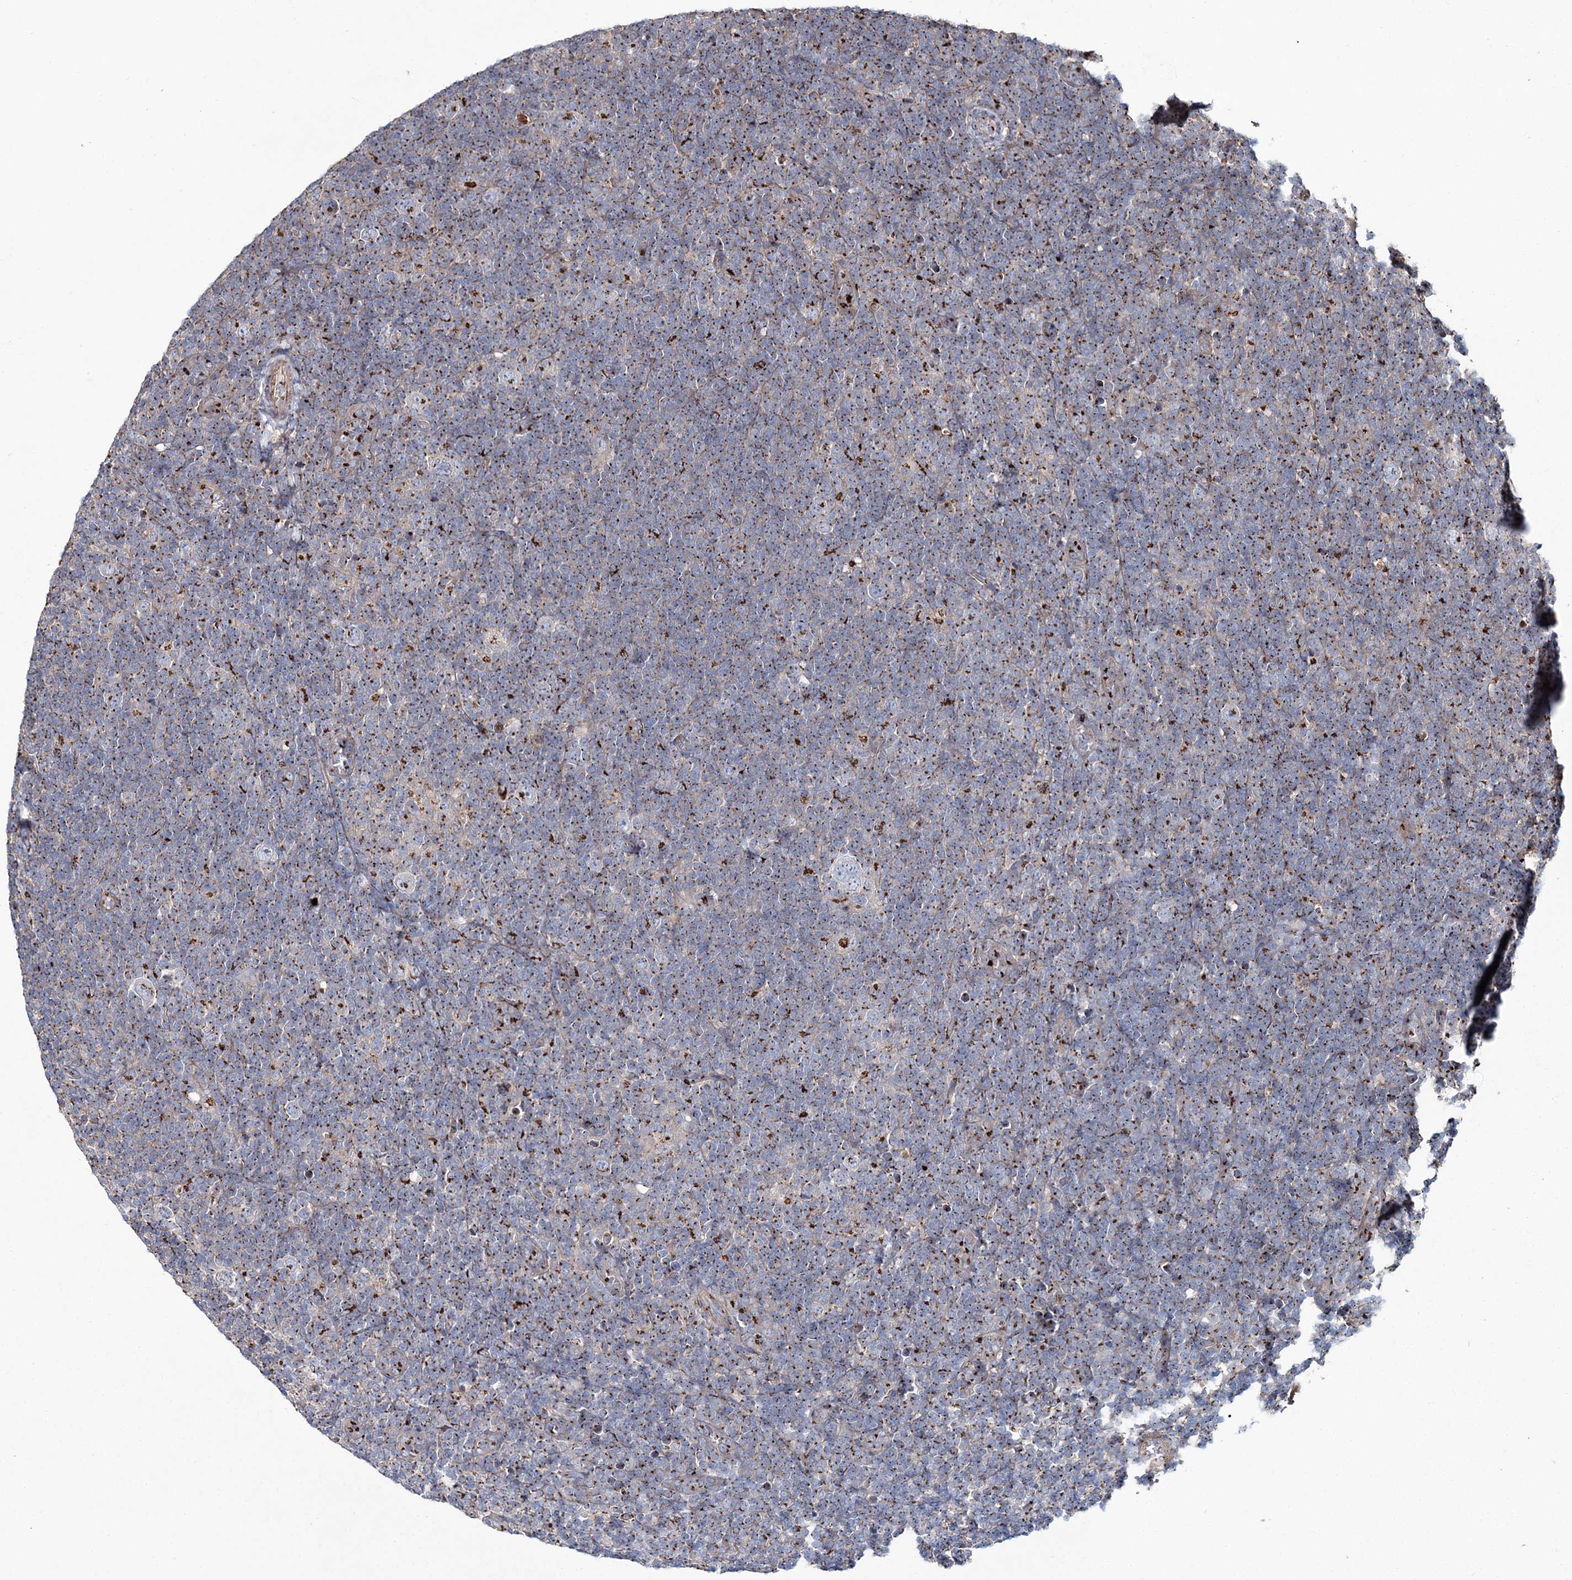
{"staining": {"intensity": "moderate", "quantity": "<25%", "location": "cytoplasmic/membranous"}, "tissue": "lymphoma", "cell_type": "Tumor cells", "image_type": "cancer", "snomed": [{"axis": "morphology", "description": "Hodgkin's disease, NOS"}, {"axis": "topography", "description": "Lymph node"}], "caption": "Lymphoma tissue demonstrates moderate cytoplasmic/membranous expression in about <25% of tumor cells Immunohistochemistry stains the protein of interest in brown and the nuclei are stained blue.", "gene": "MAN1A2", "patient": {"sex": "female", "age": 57}}